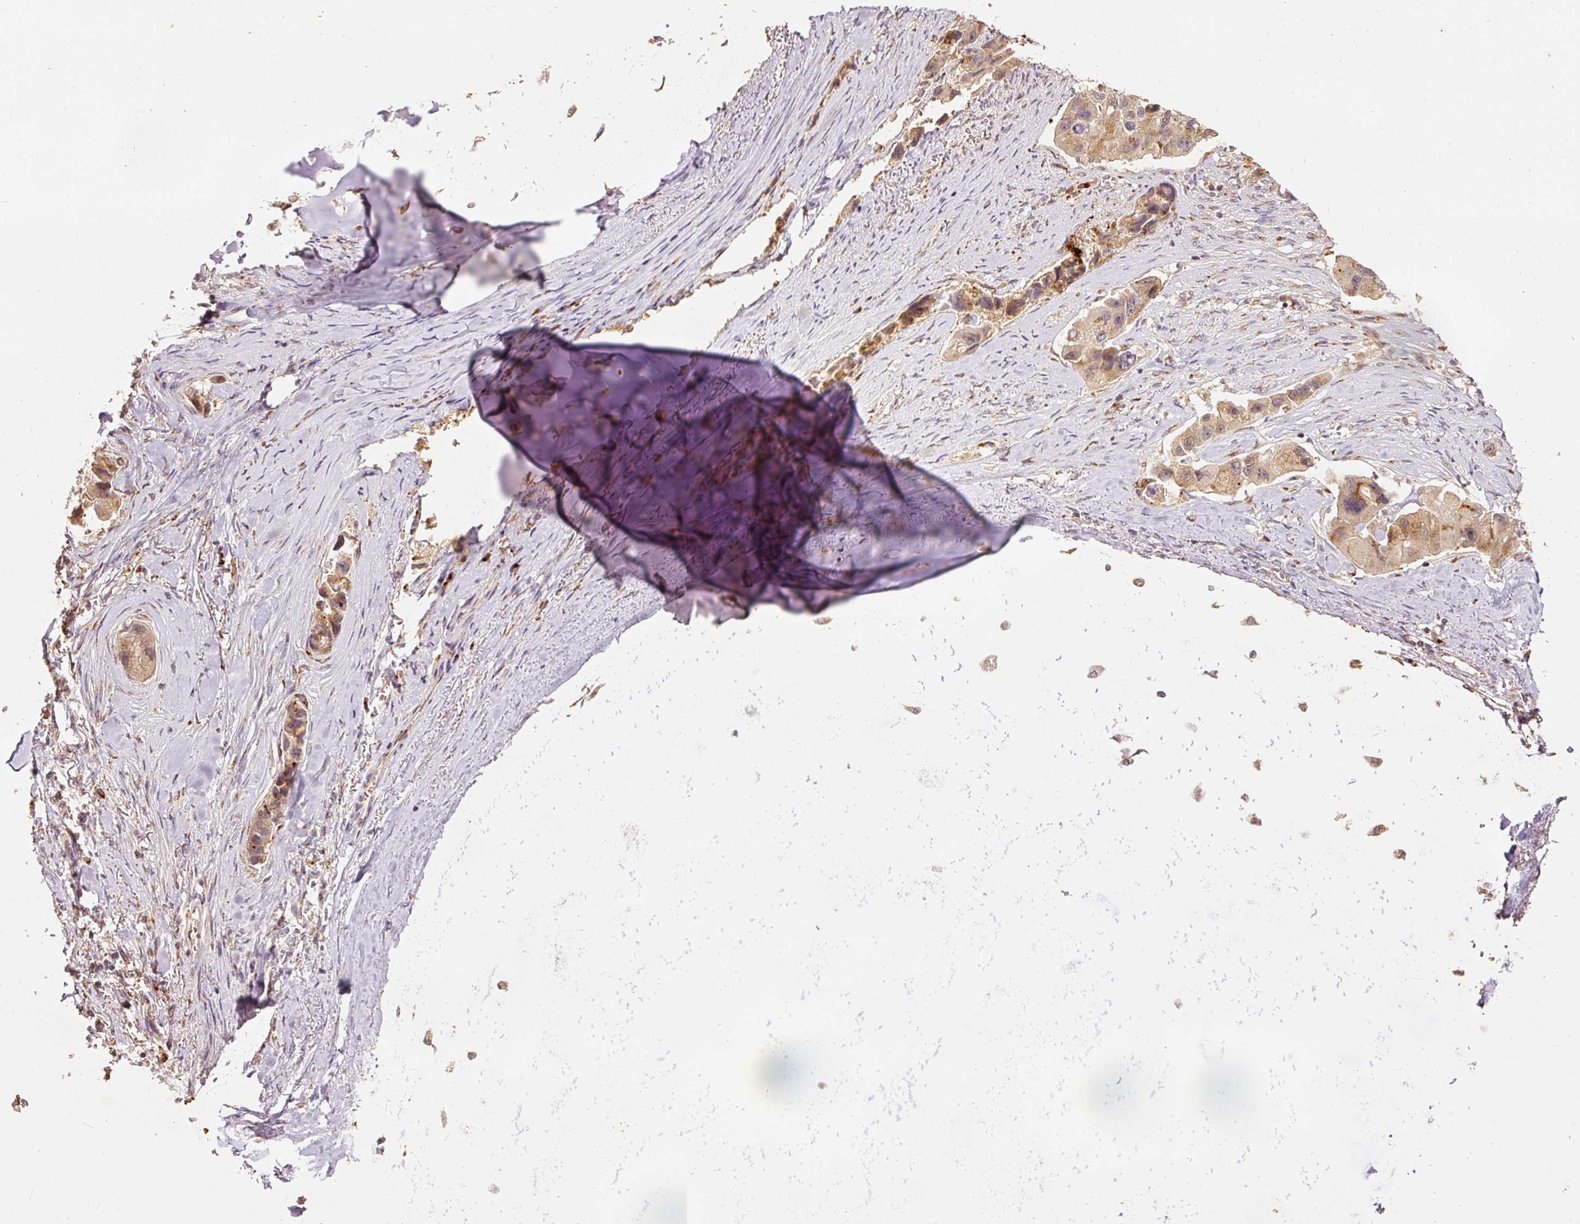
{"staining": {"intensity": "moderate", "quantity": ">75%", "location": "cytoplasmic/membranous"}, "tissue": "lung cancer", "cell_type": "Tumor cells", "image_type": "cancer", "snomed": [{"axis": "morphology", "description": "Adenocarcinoma, NOS"}, {"axis": "topography", "description": "Lung"}], "caption": "Protein expression analysis of human lung adenocarcinoma reveals moderate cytoplasmic/membranous positivity in approximately >75% of tumor cells. The protein of interest is stained brown, and the nuclei are stained in blue (DAB IHC with brightfield microscopy, high magnification).", "gene": "FUT8", "patient": {"sex": "female", "age": 54}}